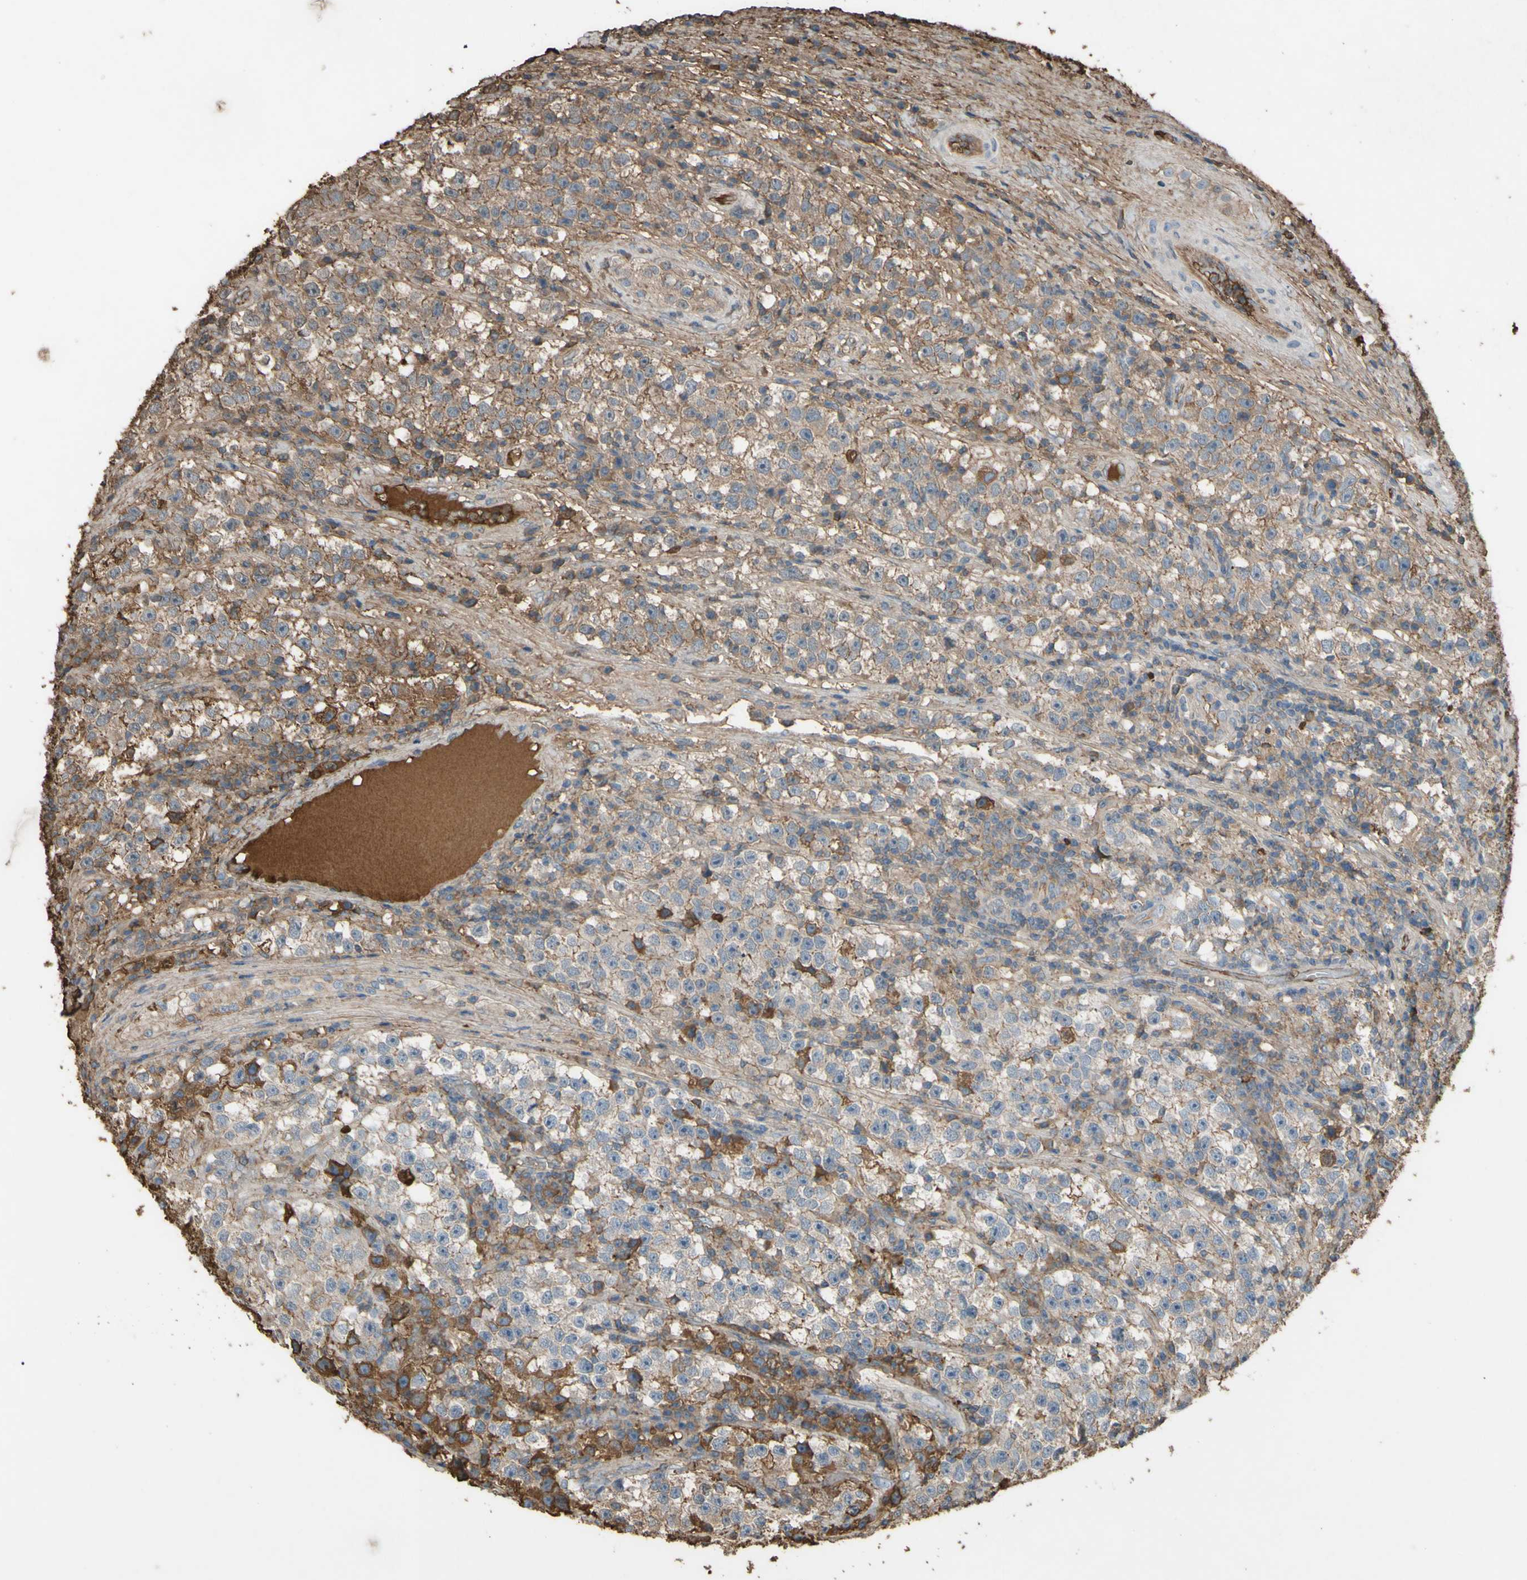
{"staining": {"intensity": "weak", "quantity": "25%-75%", "location": "cytoplasmic/membranous"}, "tissue": "testis cancer", "cell_type": "Tumor cells", "image_type": "cancer", "snomed": [{"axis": "morphology", "description": "Seminoma, NOS"}, {"axis": "topography", "description": "Testis"}], "caption": "Protein staining by IHC demonstrates weak cytoplasmic/membranous staining in about 25%-75% of tumor cells in testis cancer (seminoma). (brown staining indicates protein expression, while blue staining denotes nuclei).", "gene": "PTGDS", "patient": {"sex": "male", "age": 22}}